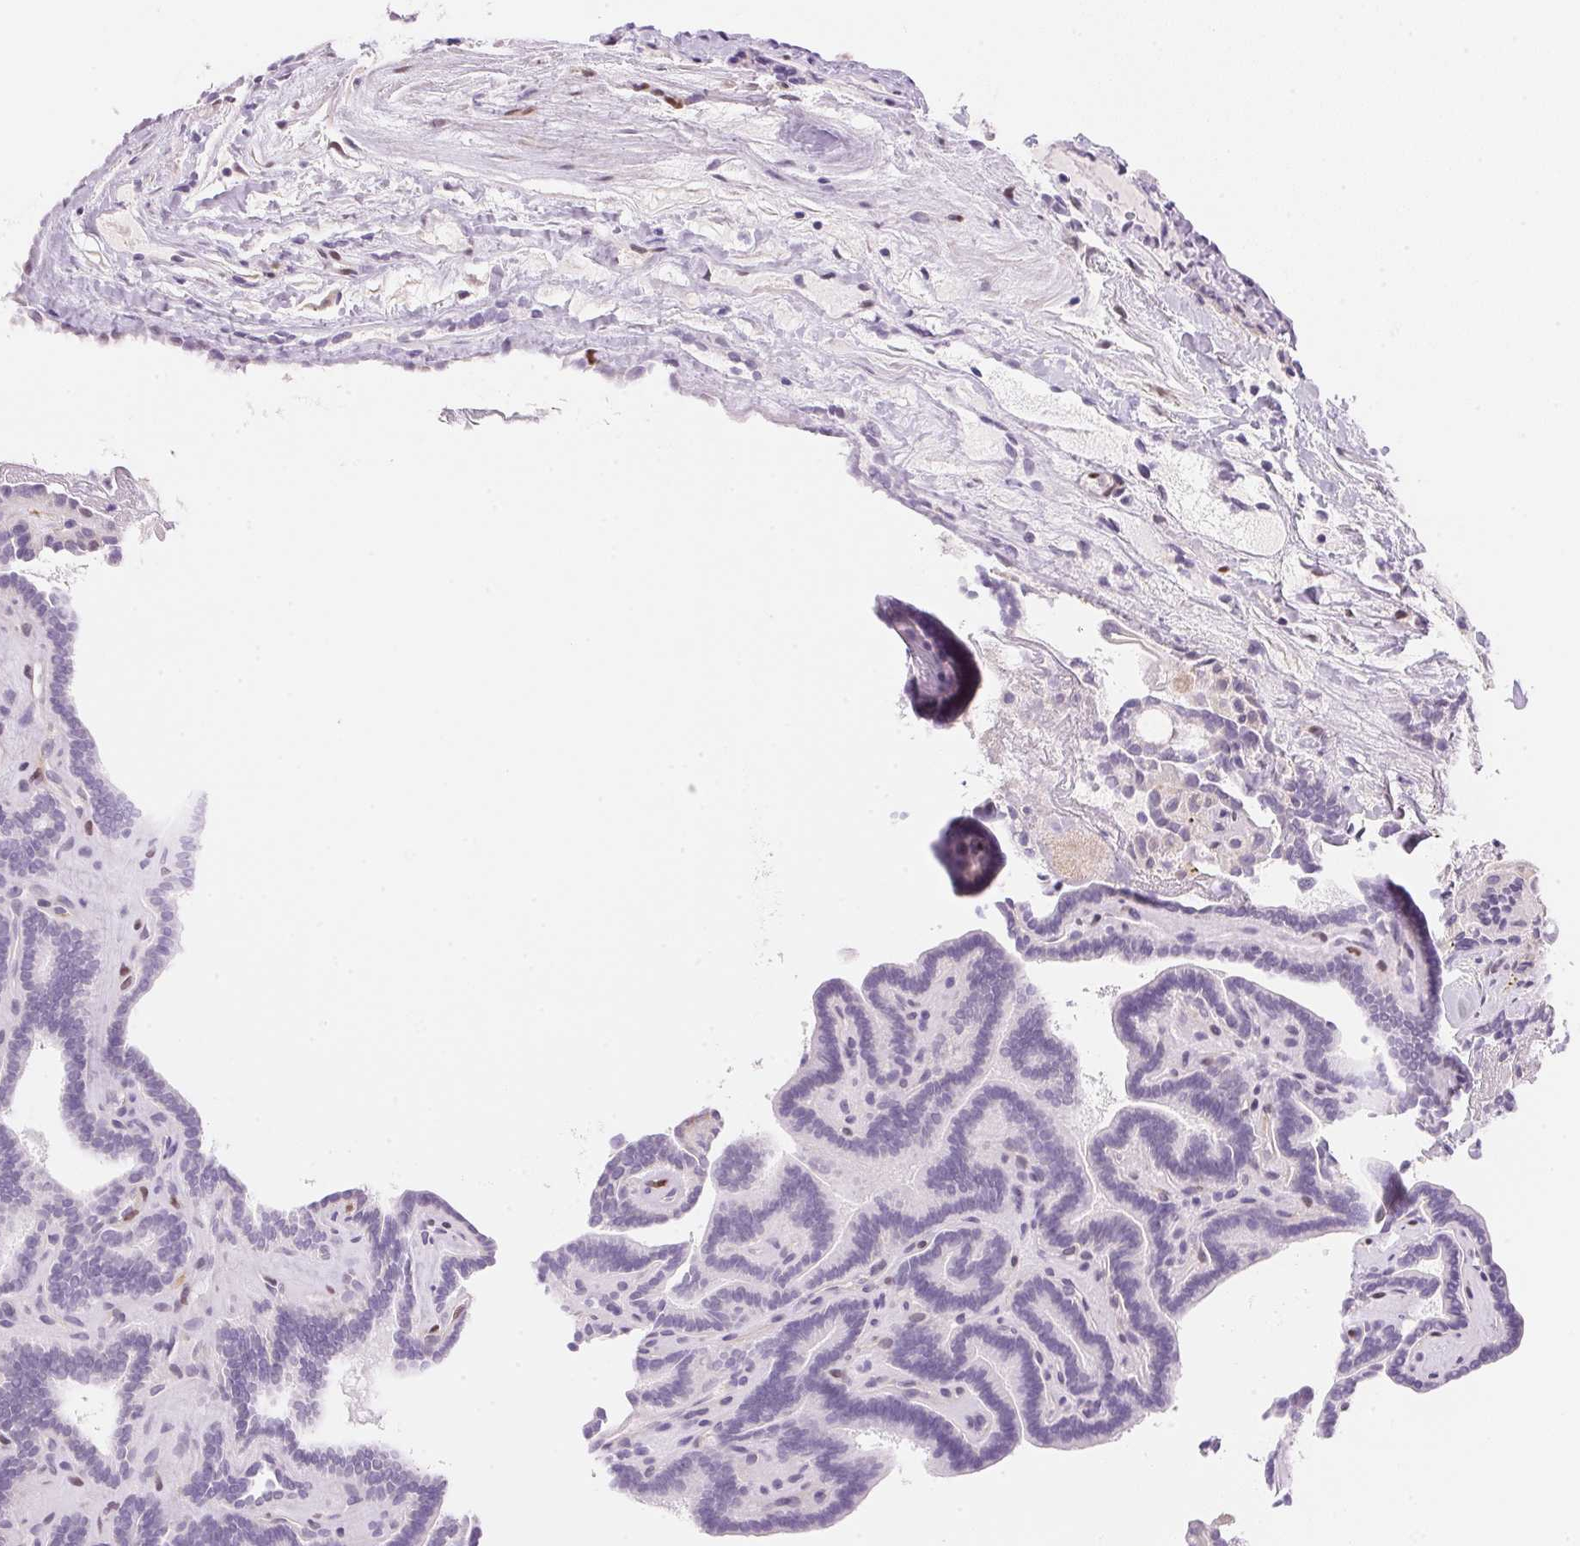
{"staining": {"intensity": "negative", "quantity": "none", "location": "none"}, "tissue": "thyroid cancer", "cell_type": "Tumor cells", "image_type": "cancer", "snomed": [{"axis": "morphology", "description": "Papillary adenocarcinoma, NOS"}, {"axis": "topography", "description": "Thyroid gland"}], "caption": "This is a histopathology image of immunohistochemistry (IHC) staining of thyroid cancer (papillary adenocarcinoma), which shows no positivity in tumor cells.", "gene": "SMTN", "patient": {"sex": "female", "age": 21}}